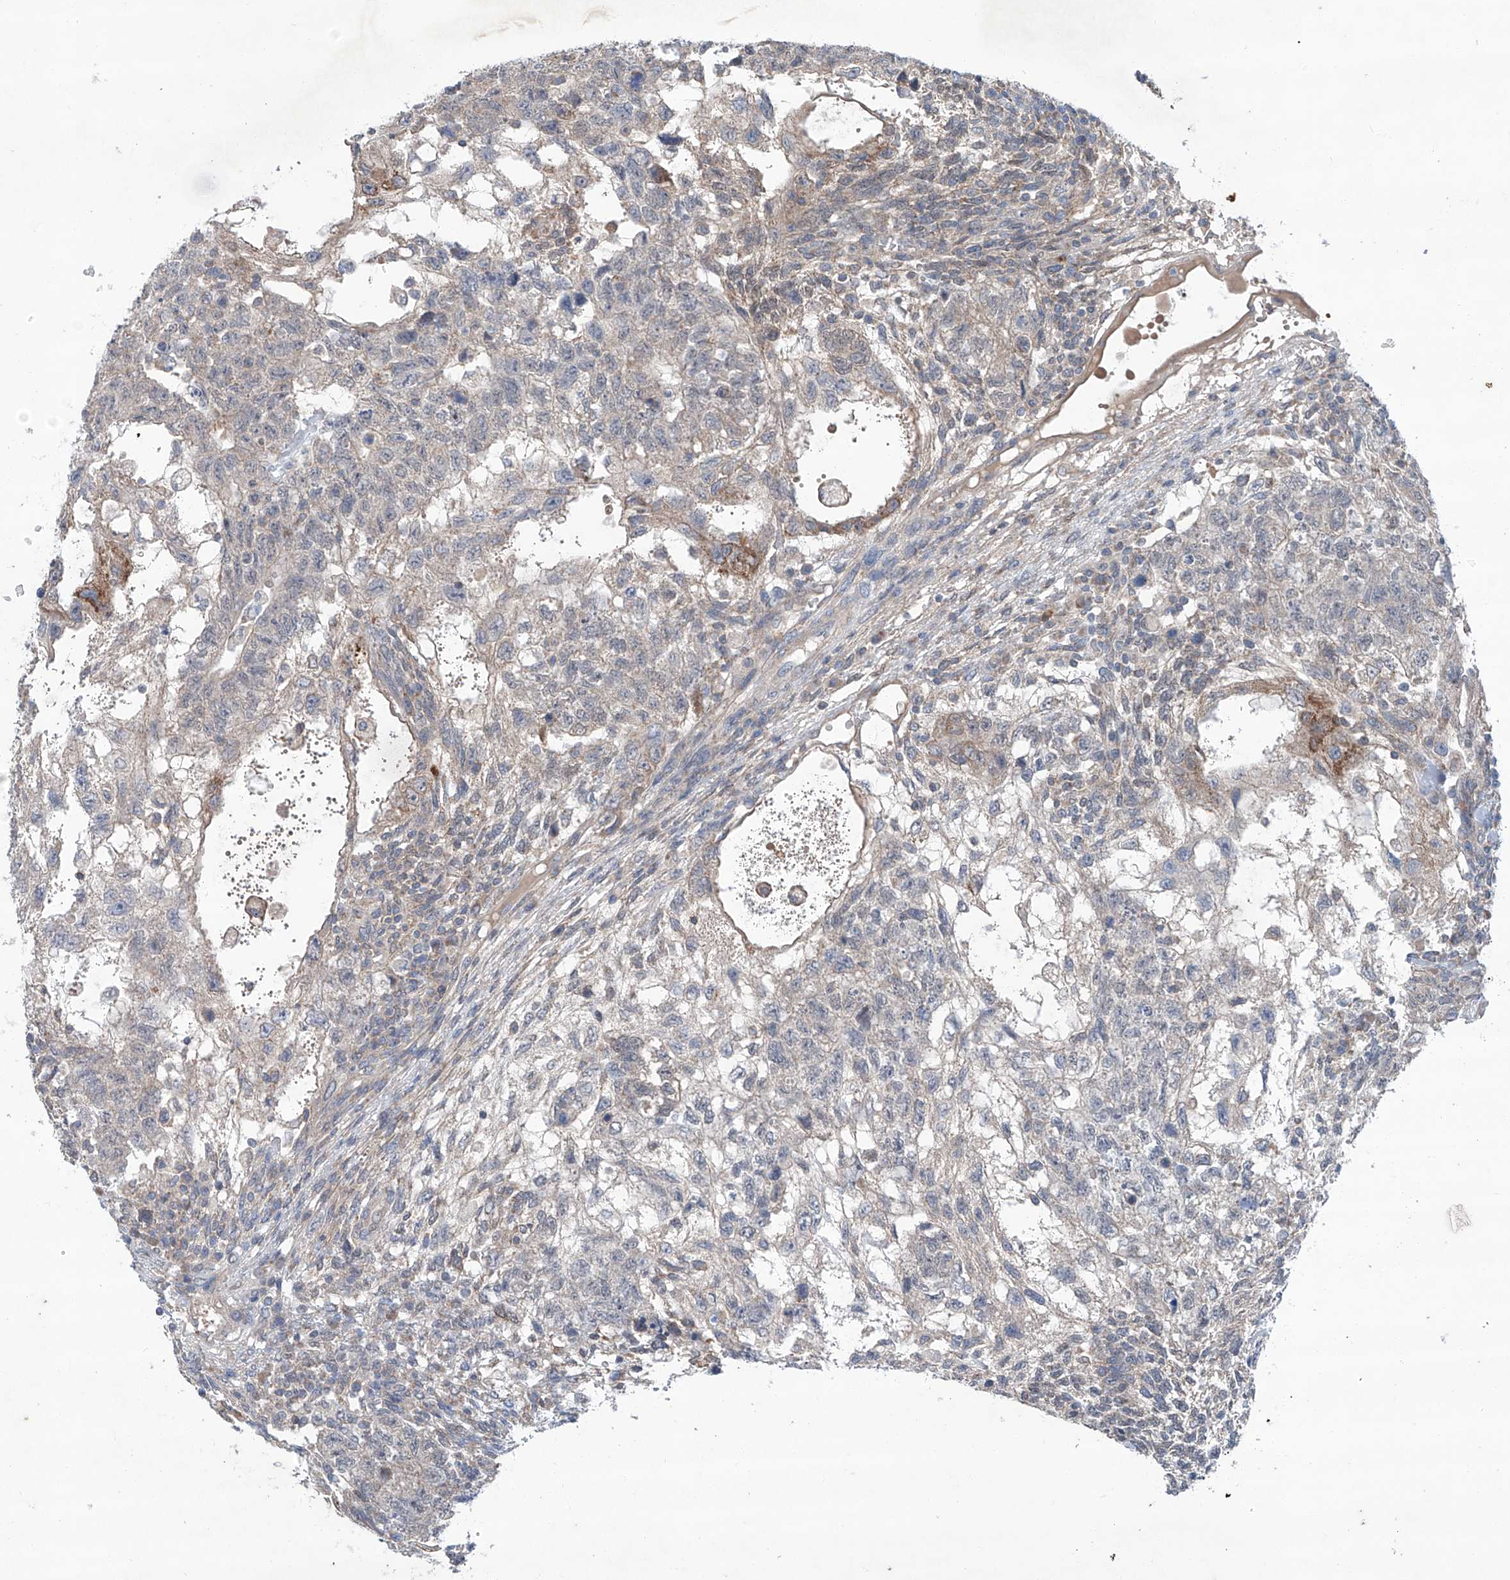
{"staining": {"intensity": "weak", "quantity": "<25%", "location": "cytoplasmic/membranous"}, "tissue": "testis cancer", "cell_type": "Tumor cells", "image_type": "cancer", "snomed": [{"axis": "morphology", "description": "Normal tissue, NOS"}, {"axis": "morphology", "description": "Carcinoma, Embryonal, NOS"}, {"axis": "topography", "description": "Testis"}], "caption": "A high-resolution micrograph shows immunohistochemistry staining of testis cancer, which reveals no significant positivity in tumor cells.", "gene": "SIX4", "patient": {"sex": "male", "age": 36}}